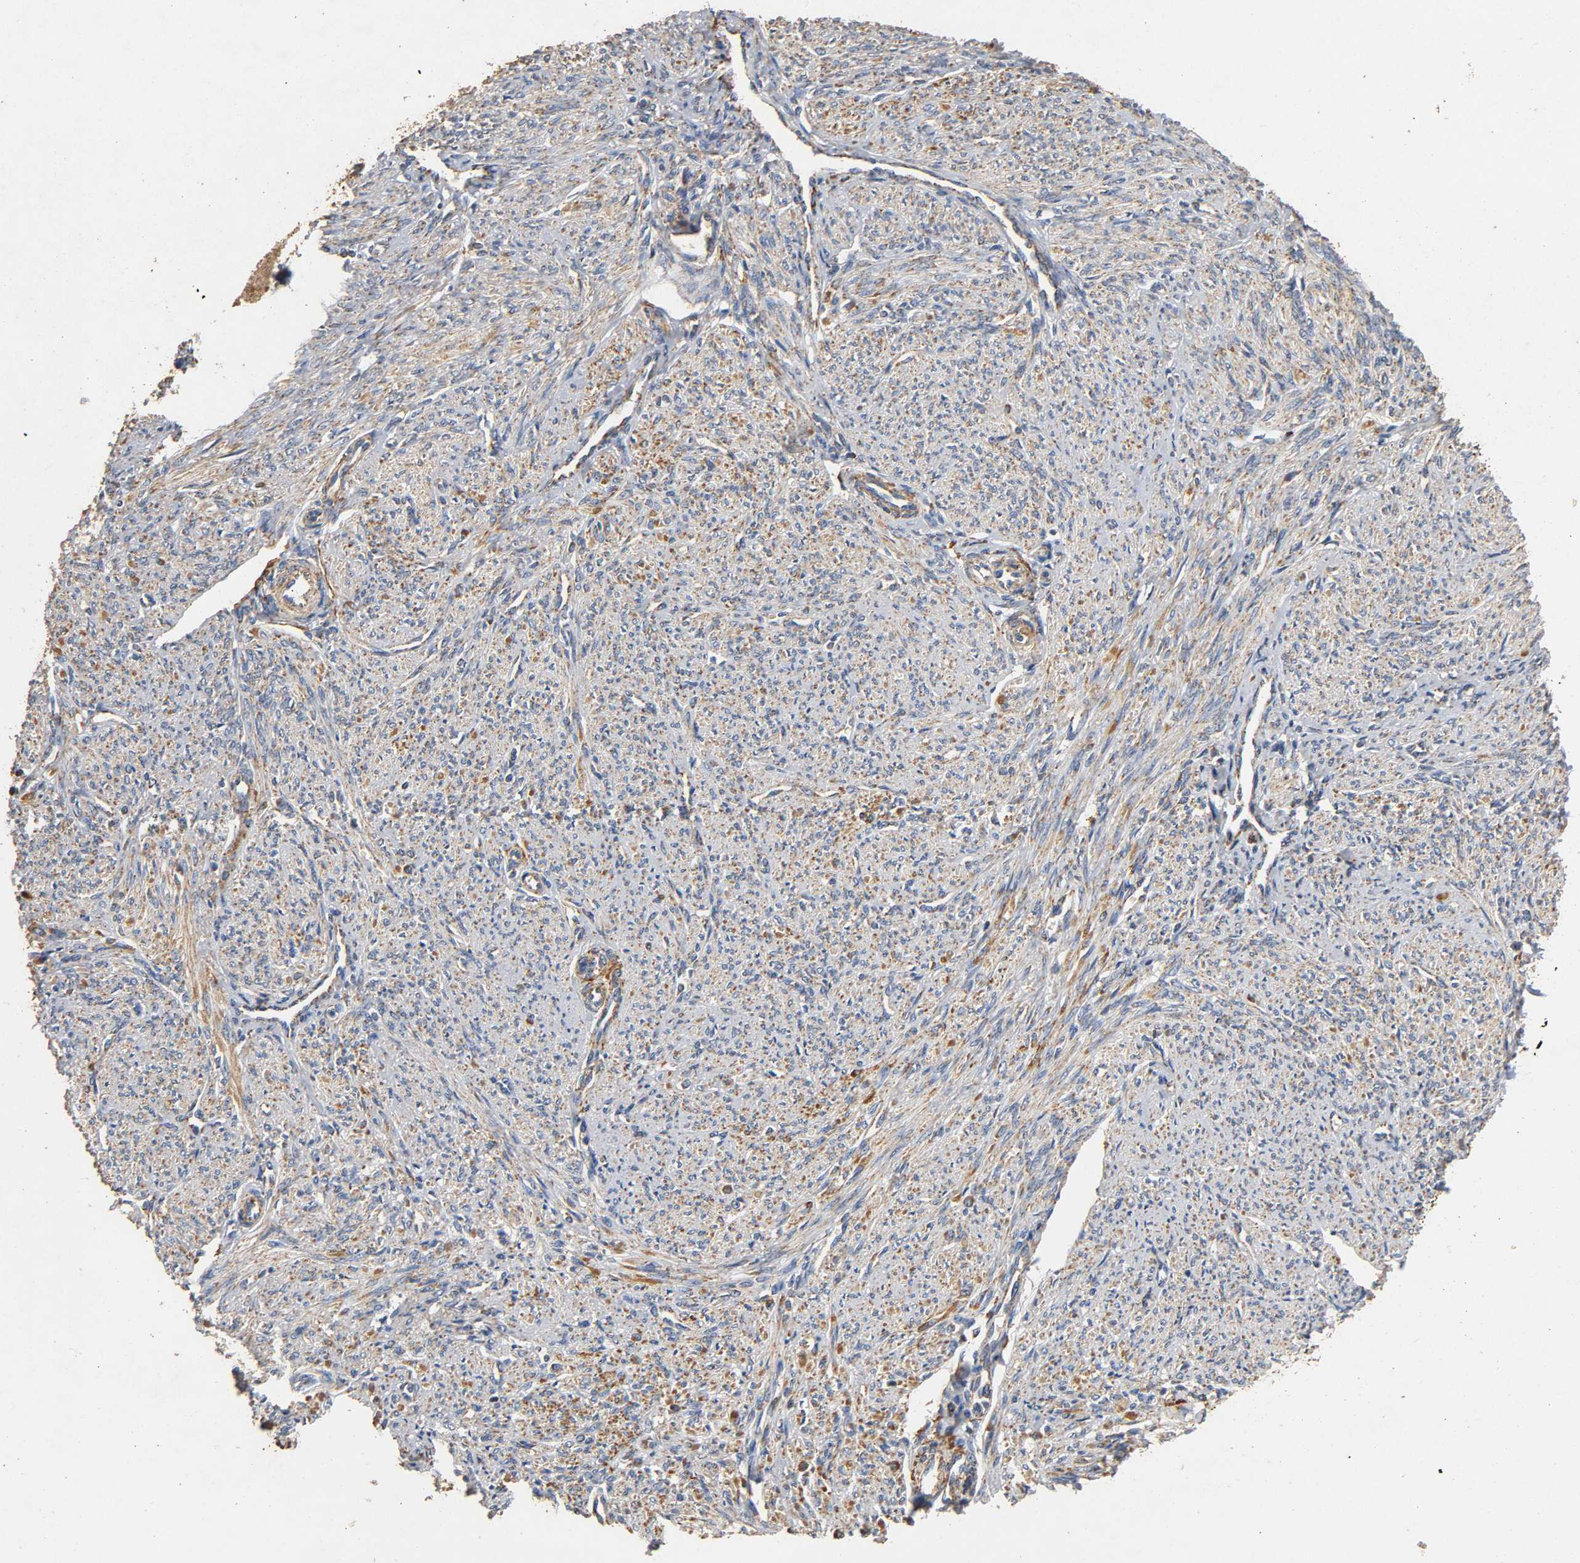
{"staining": {"intensity": "weak", "quantity": "25%-75%", "location": "cytoplasmic/membranous"}, "tissue": "smooth muscle", "cell_type": "Smooth muscle cells", "image_type": "normal", "snomed": [{"axis": "morphology", "description": "Normal tissue, NOS"}, {"axis": "topography", "description": "Smooth muscle"}], "caption": "High-magnification brightfield microscopy of benign smooth muscle stained with DAB (brown) and counterstained with hematoxylin (blue). smooth muscle cells exhibit weak cytoplasmic/membranous staining is present in about25%-75% of cells.", "gene": "NDUFS3", "patient": {"sex": "female", "age": 65}}